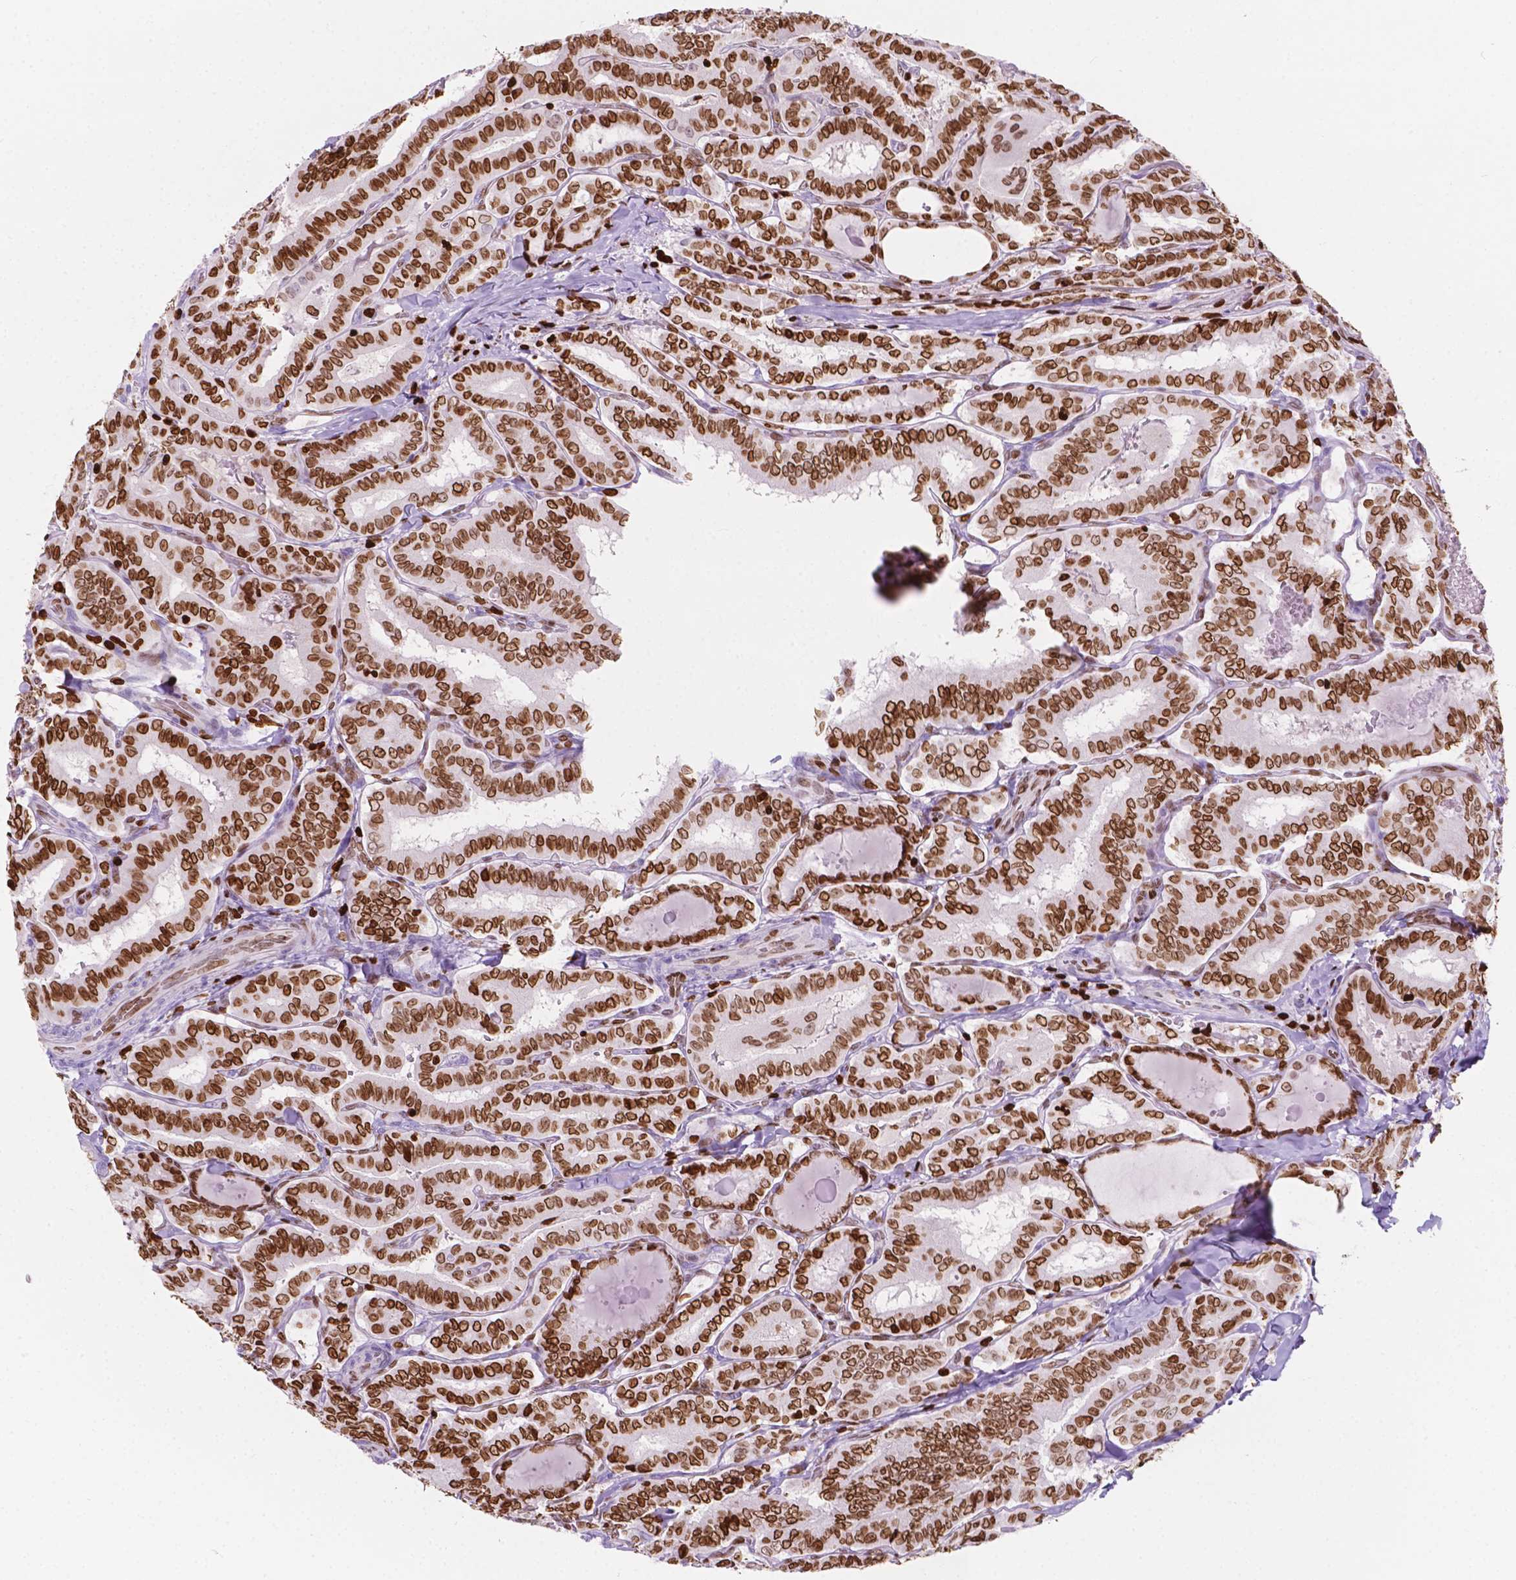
{"staining": {"intensity": "strong", "quantity": ">75%", "location": "nuclear"}, "tissue": "thyroid cancer", "cell_type": "Tumor cells", "image_type": "cancer", "snomed": [{"axis": "morphology", "description": "Papillary adenocarcinoma, NOS"}, {"axis": "morphology", "description": "Papillary adenoma metastatic"}, {"axis": "topography", "description": "Thyroid gland"}], "caption": "IHC (DAB (3,3'-diaminobenzidine)) staining of human thyroid cancer (papillary adenocarcinoma) shows strong nuclear protein staining in approximately >75% of tumor cells.", "gene": "CBY3", "patient": {"sex": "female", "age": 50}}